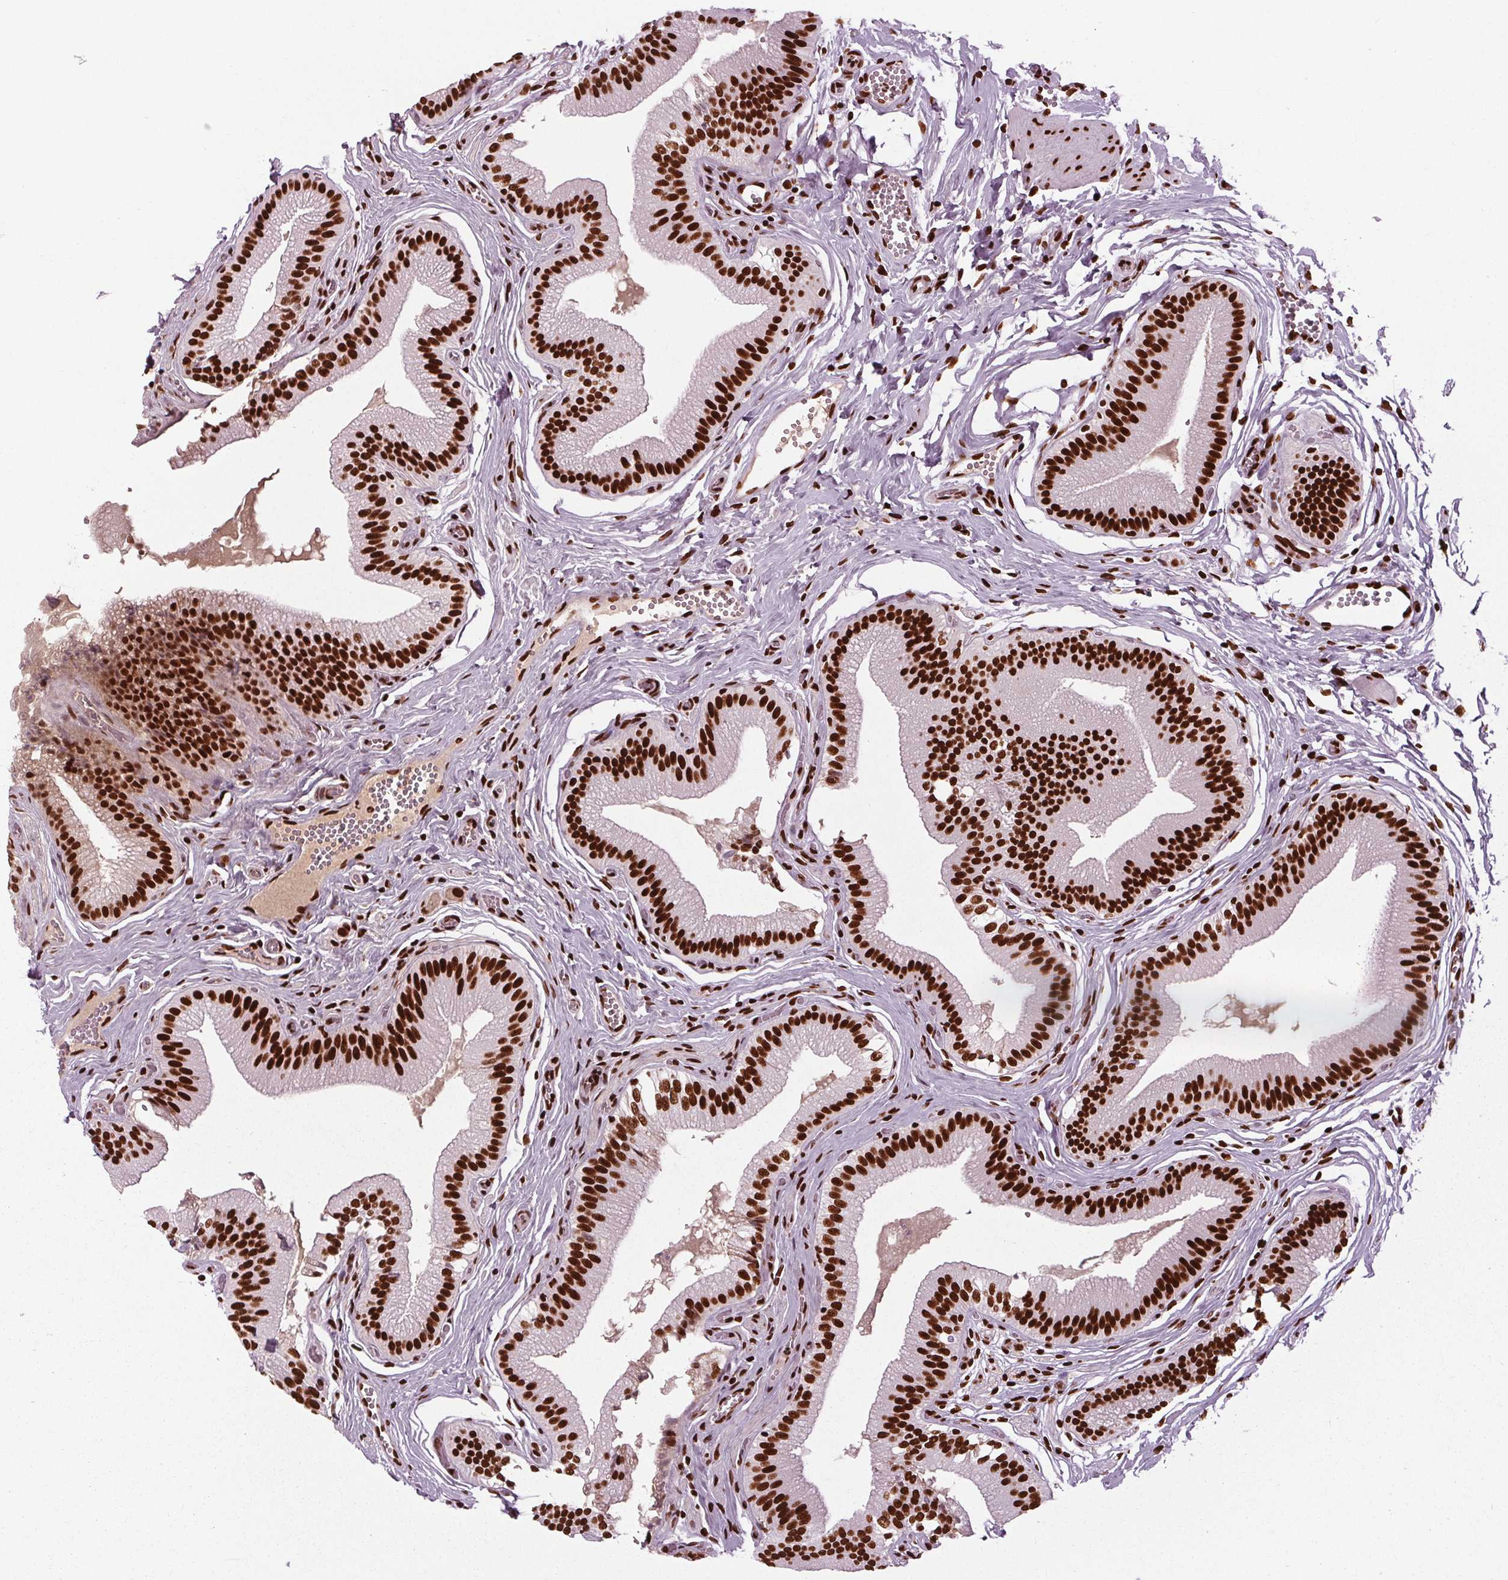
{"staining": {"intensity": "strong", "quantity": ">75%", "location": "nuclear"}, "tissue": "gallbladder", "cell_type": "Glandular cells", "image_type": "normal", "snomed": [{"axis": "morphology", "description": "Normal tissue, NOS"}, {"axis": "topography", "description": "Gallbladder"}, {"axis": "topography", "description": "Peripheral nerve tissue"}], "caption": "High-power microscopy captured an IHC micrograph of benign gallbladder, revealing strong nuclear expression in approximately >75% of glandular cells.", "gene": "BRD4", "patient": {"sex": "male", "age": 17}}